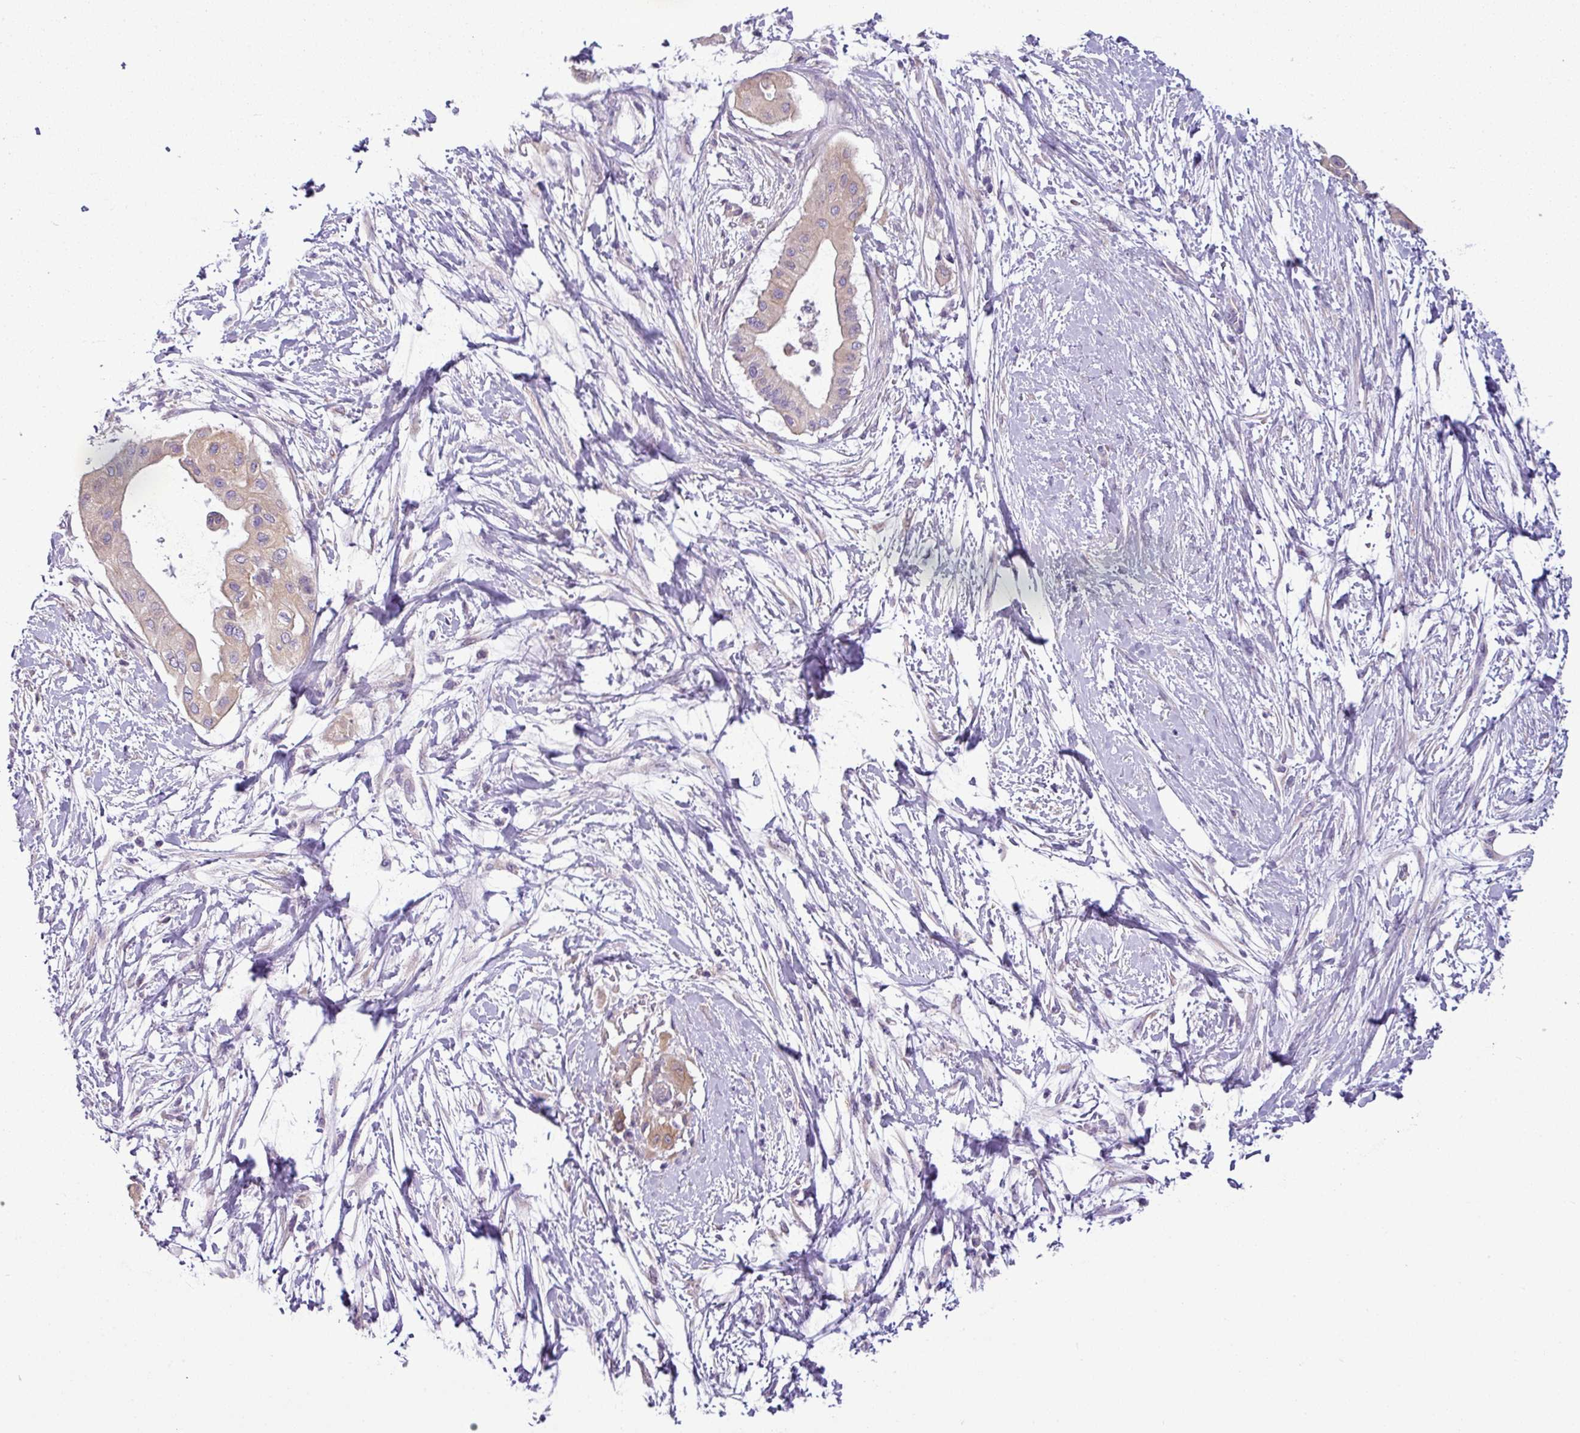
{"staining": {"intensity": "moderate", "quantity": ">75%", "location": "cytoplasmic/membranous"}, "tissue": "pancreatic cancer", "cell_type": "Tumor cells", "image_type": "cancer", "snomed": [{"axis": "morphology", "description": "Adenocarcinoma, NOS"}, {"axis": "topography", "description": "Pancreas"}], "caption": "A micrograph showing moderate cytoplasmic/membranous positivity in about >75% of tumor cells in pancreatic cancer (adenocarcinoma), as visualized by brown immunohistochemical staining.", "gene": "TOR1AIP2", "patient": {"sex": "male", "age": 68}}